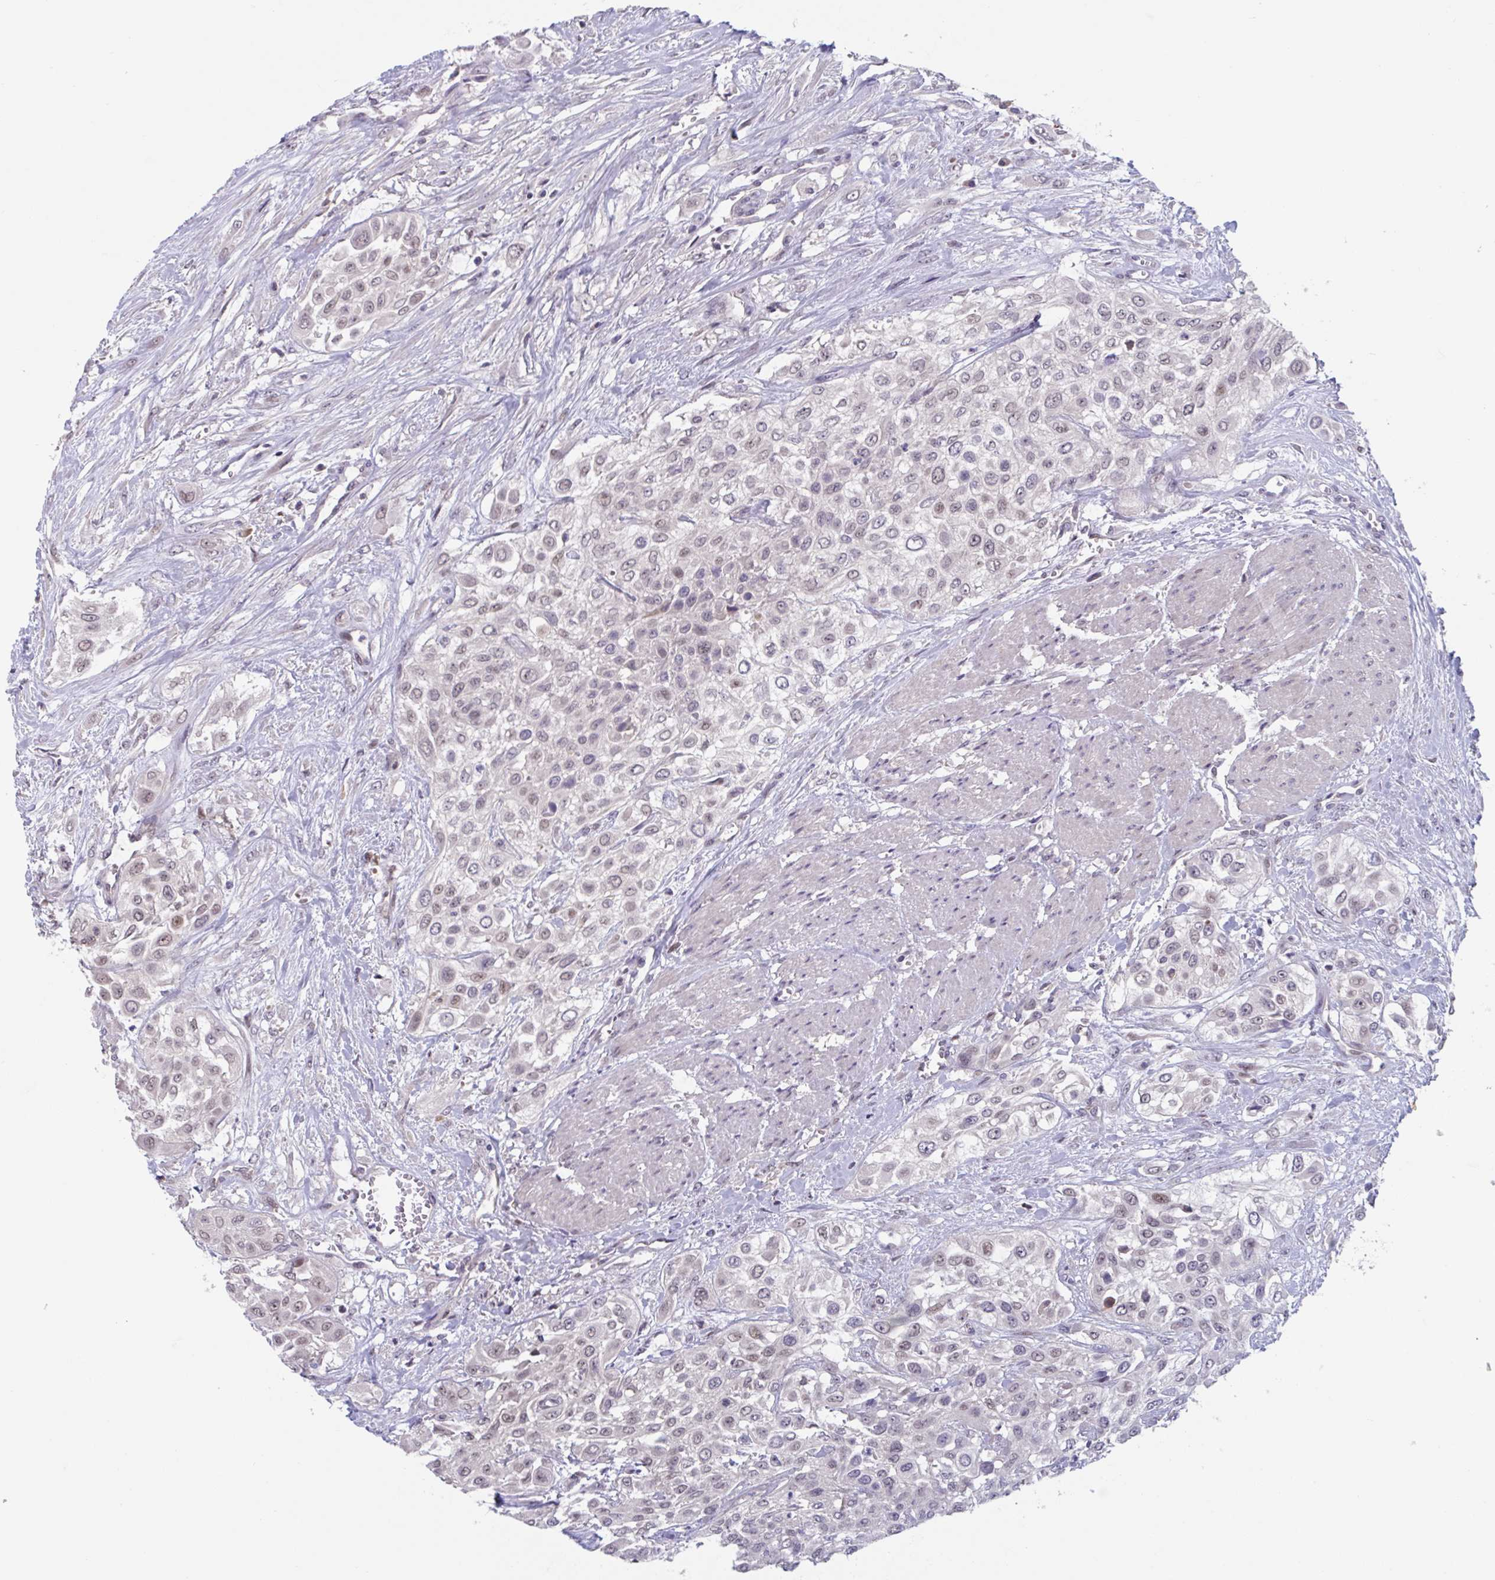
{"staining": {"intensity": "weak", "quantity": "25%-75%", "location": "nuclear"}, "tissue": "urothelial cancer", "cell_type": "Tumor cells", "image_type": "cancer", "snomed": [{"axis": "morphology", "description": "Urothelial carcinoma, High grade"}, {"axis": "topography", "description": "Urinary bladder"}], "caption": "Immunohistochemical staining of high-grade urothelial carcinoma exhibits low levels of weak nuclear positivity in about 25%-75% of tumor cells.", "gene": "RIOK1", "patient": {"sex": "male", "age": 57}}